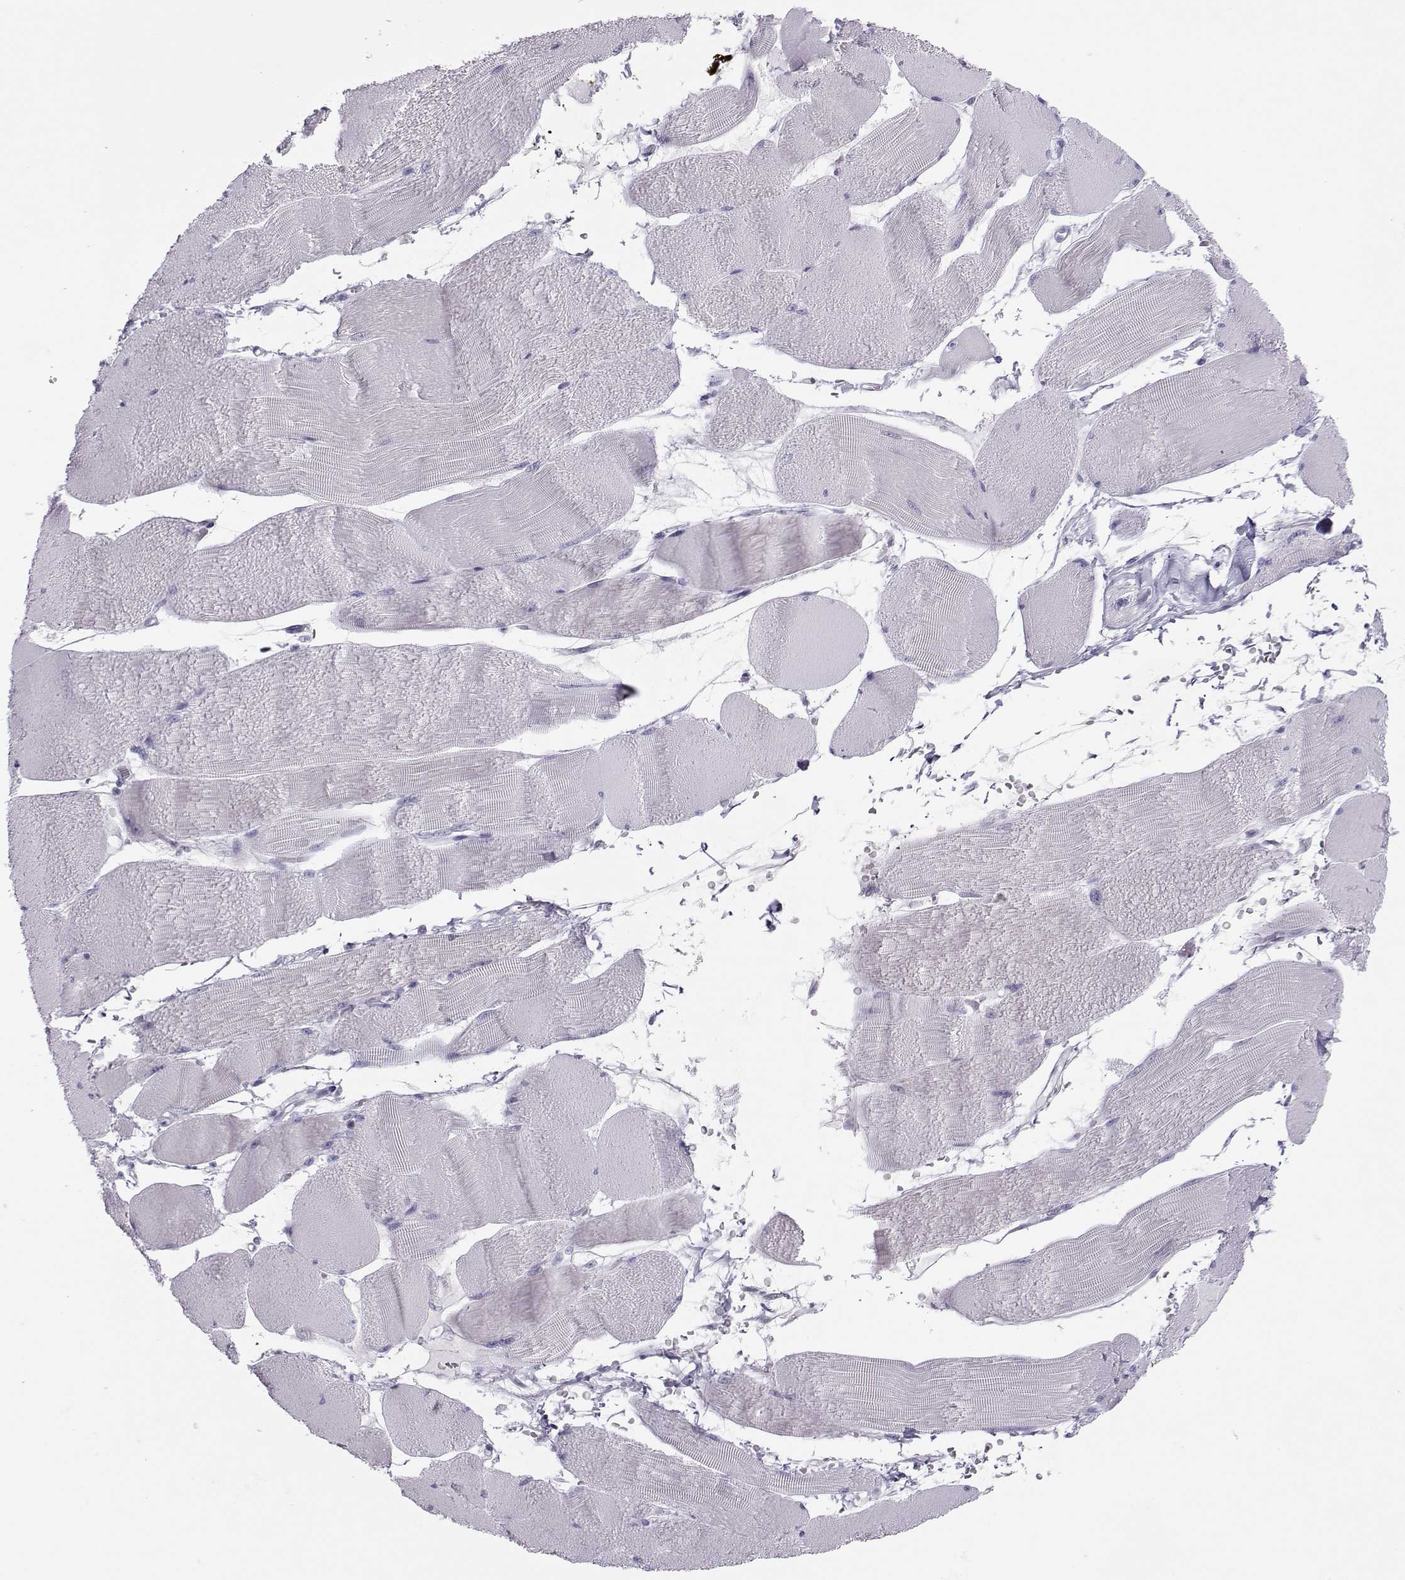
{"staining": {"intensity": "negative", "quantity": "none", "location": "none"}, "tissue": "skeletal muscle", "cell_type": "Myocytes", "image_type": "normal", "snomed": [{"axis": "morphology", "description": "Normal tissue, NOS"}, {"axis": "topography", "description": "Skeletal muscle"}], "caption": "Immunohistochemistry (IHC) of benign skeletal muscle reveals no staining in myocytes. (Stains: DAB IHC with hematoxylin counter stain, Microscopy: brightfield microscopy at high magnification).", "gene": "TRPM7", "patient": {"sex": "male", "age": 56}}